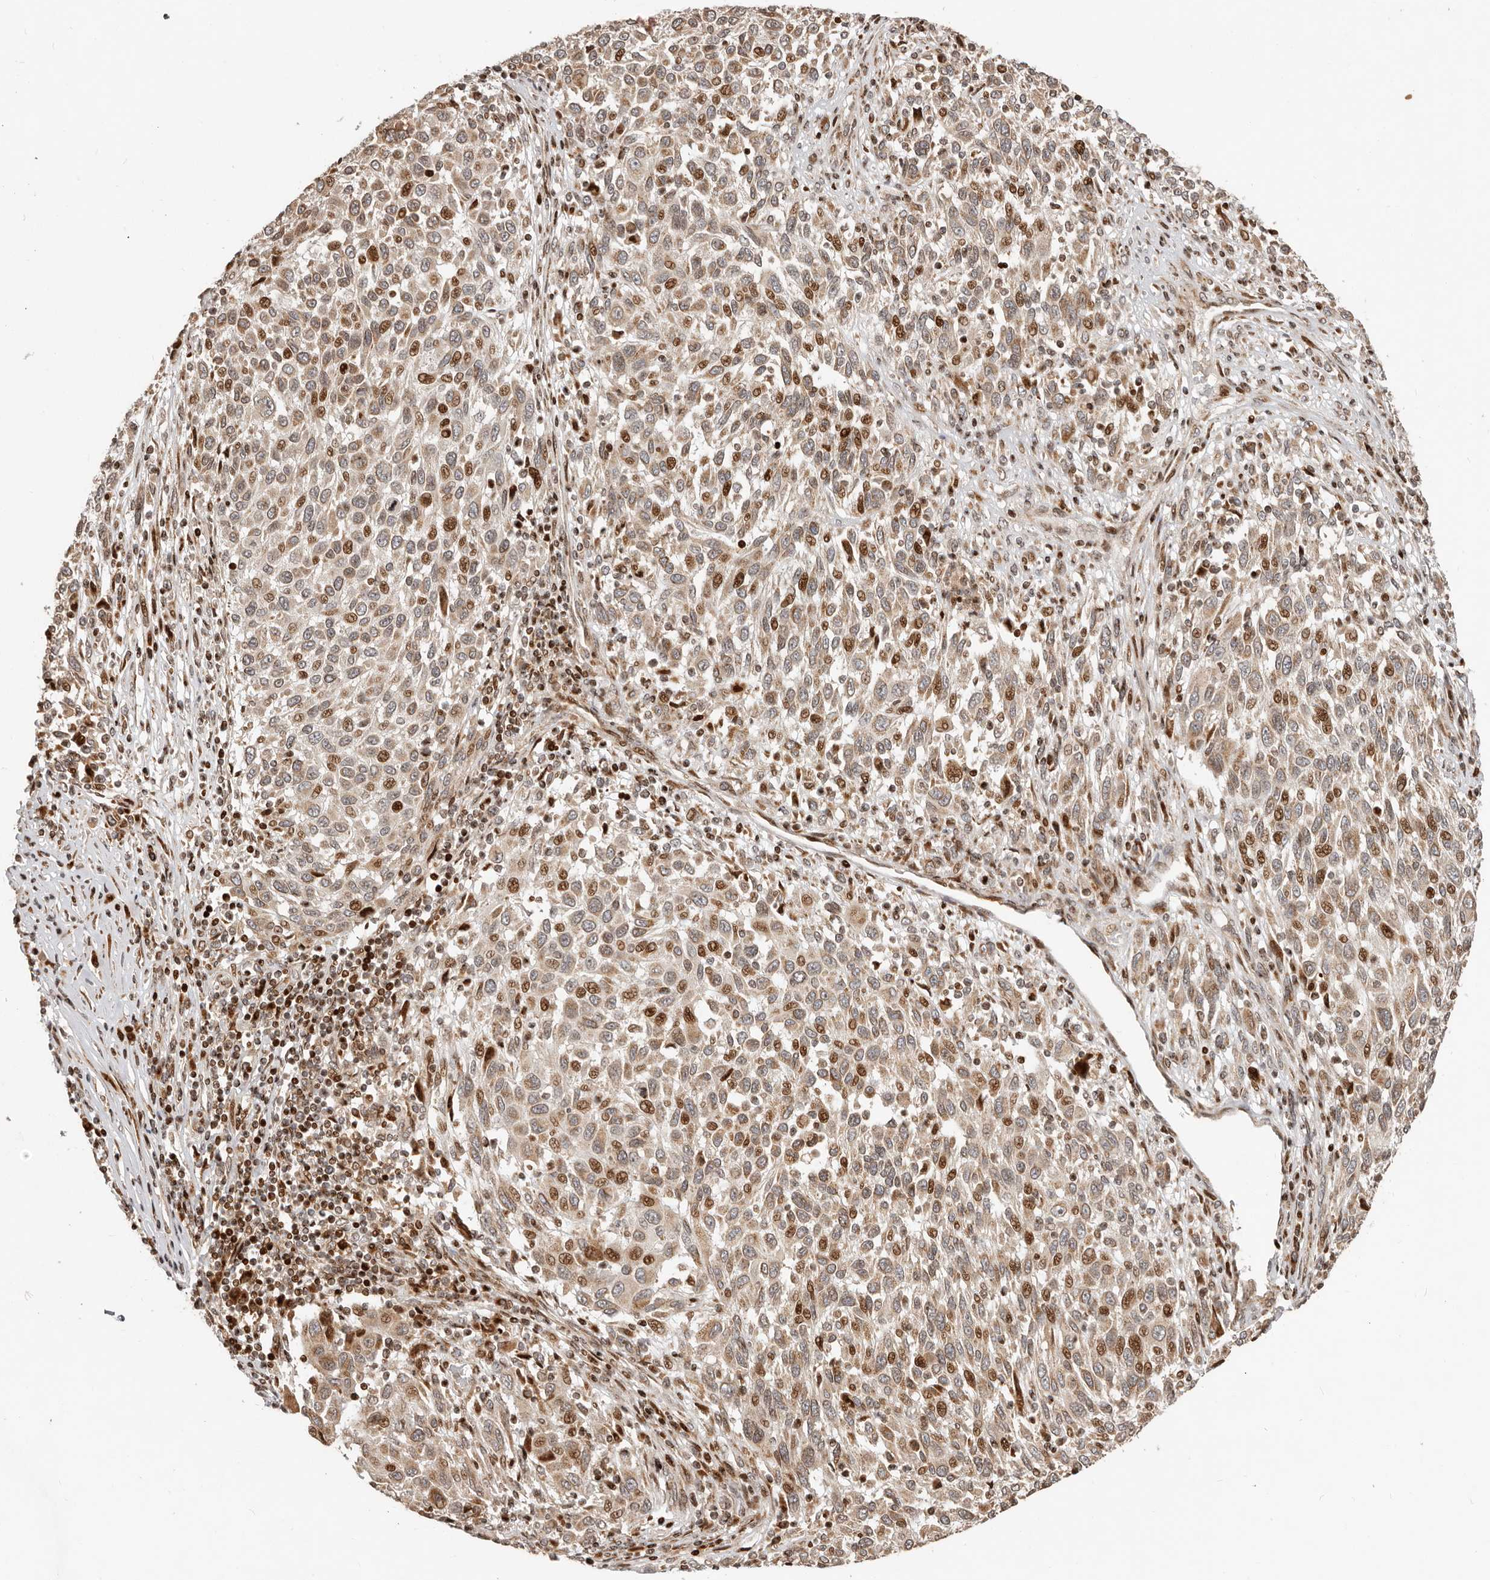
{"staining": {"intensity": "strong", "quantity": "25%-75%", "location": "nuclear"}, "tissue": "melanoma", "cell_type": "Tumor cells", "image_type": "cancer", "snomed": [{"axis": "morphology", "description": "Malignant melanoma, Metastatic site"}, {"axis": "topography", "description": "Lymph node"}], "caption": "Brown immunohistochemical staining in malignant melanoma (metastatic site) shows strong nuclear staining in approximately 25%-75% of tumor cells.", "gene": "TRIM4", "patient": {"sex": "male", "age": 61}}